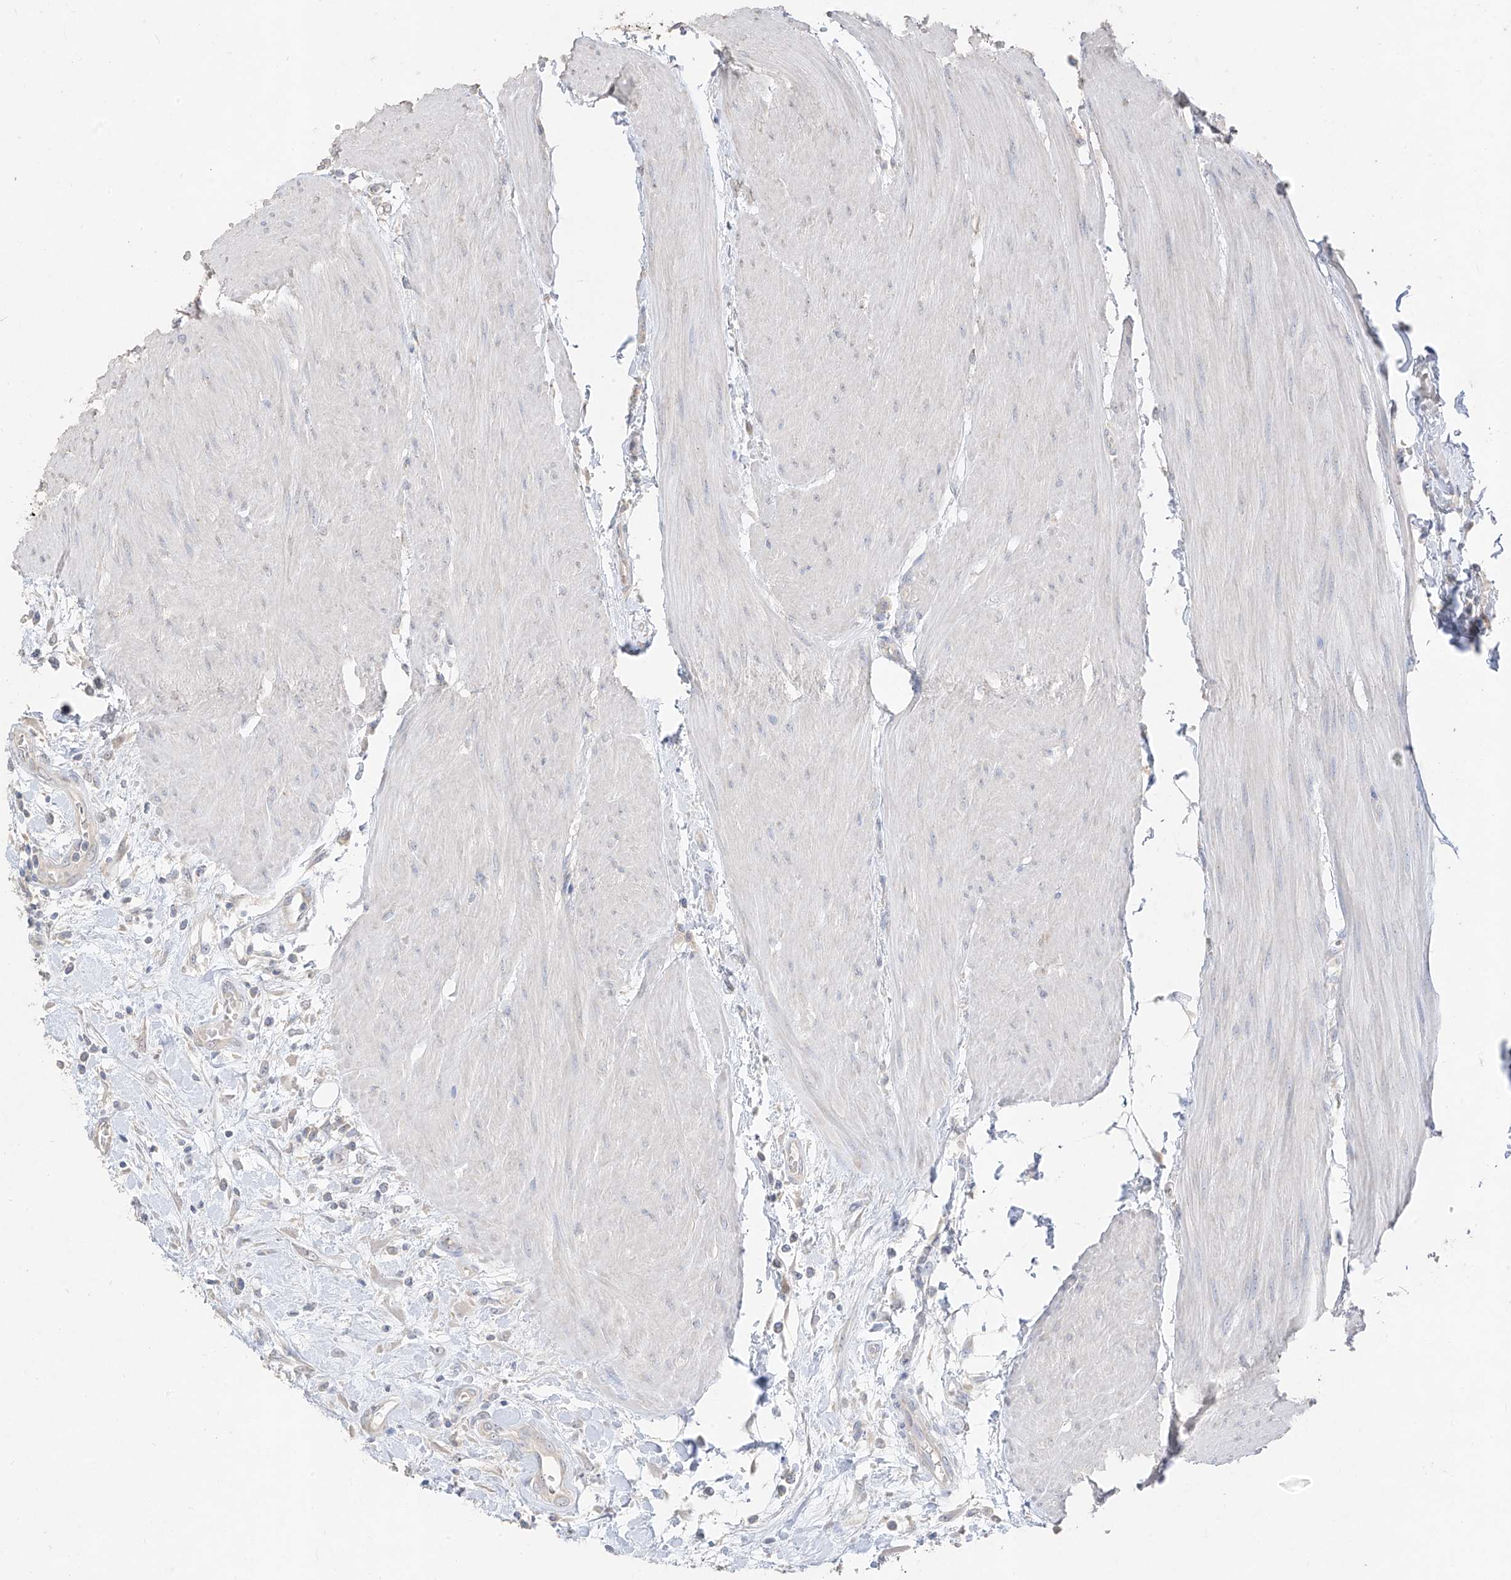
{"staining": {"intensity": "negative", "quantity": "none", "location": "none"}, "tissue": "urothelial cancer", "cell_type": "Tumor cells", "image_type": "cancer", "snomed": [{"axis": "morphology", "description": "Urothelial carcinoma, High grade"}, {"axis": "topography", "description": "Urinary bladder"}], "caption": "The photomicrograph demonstrates no staining of tumor cells in urothelial carcinoma (high-grade).", "gene": "ZZEF1", "patient": {"sex": "male", "age": 50}}